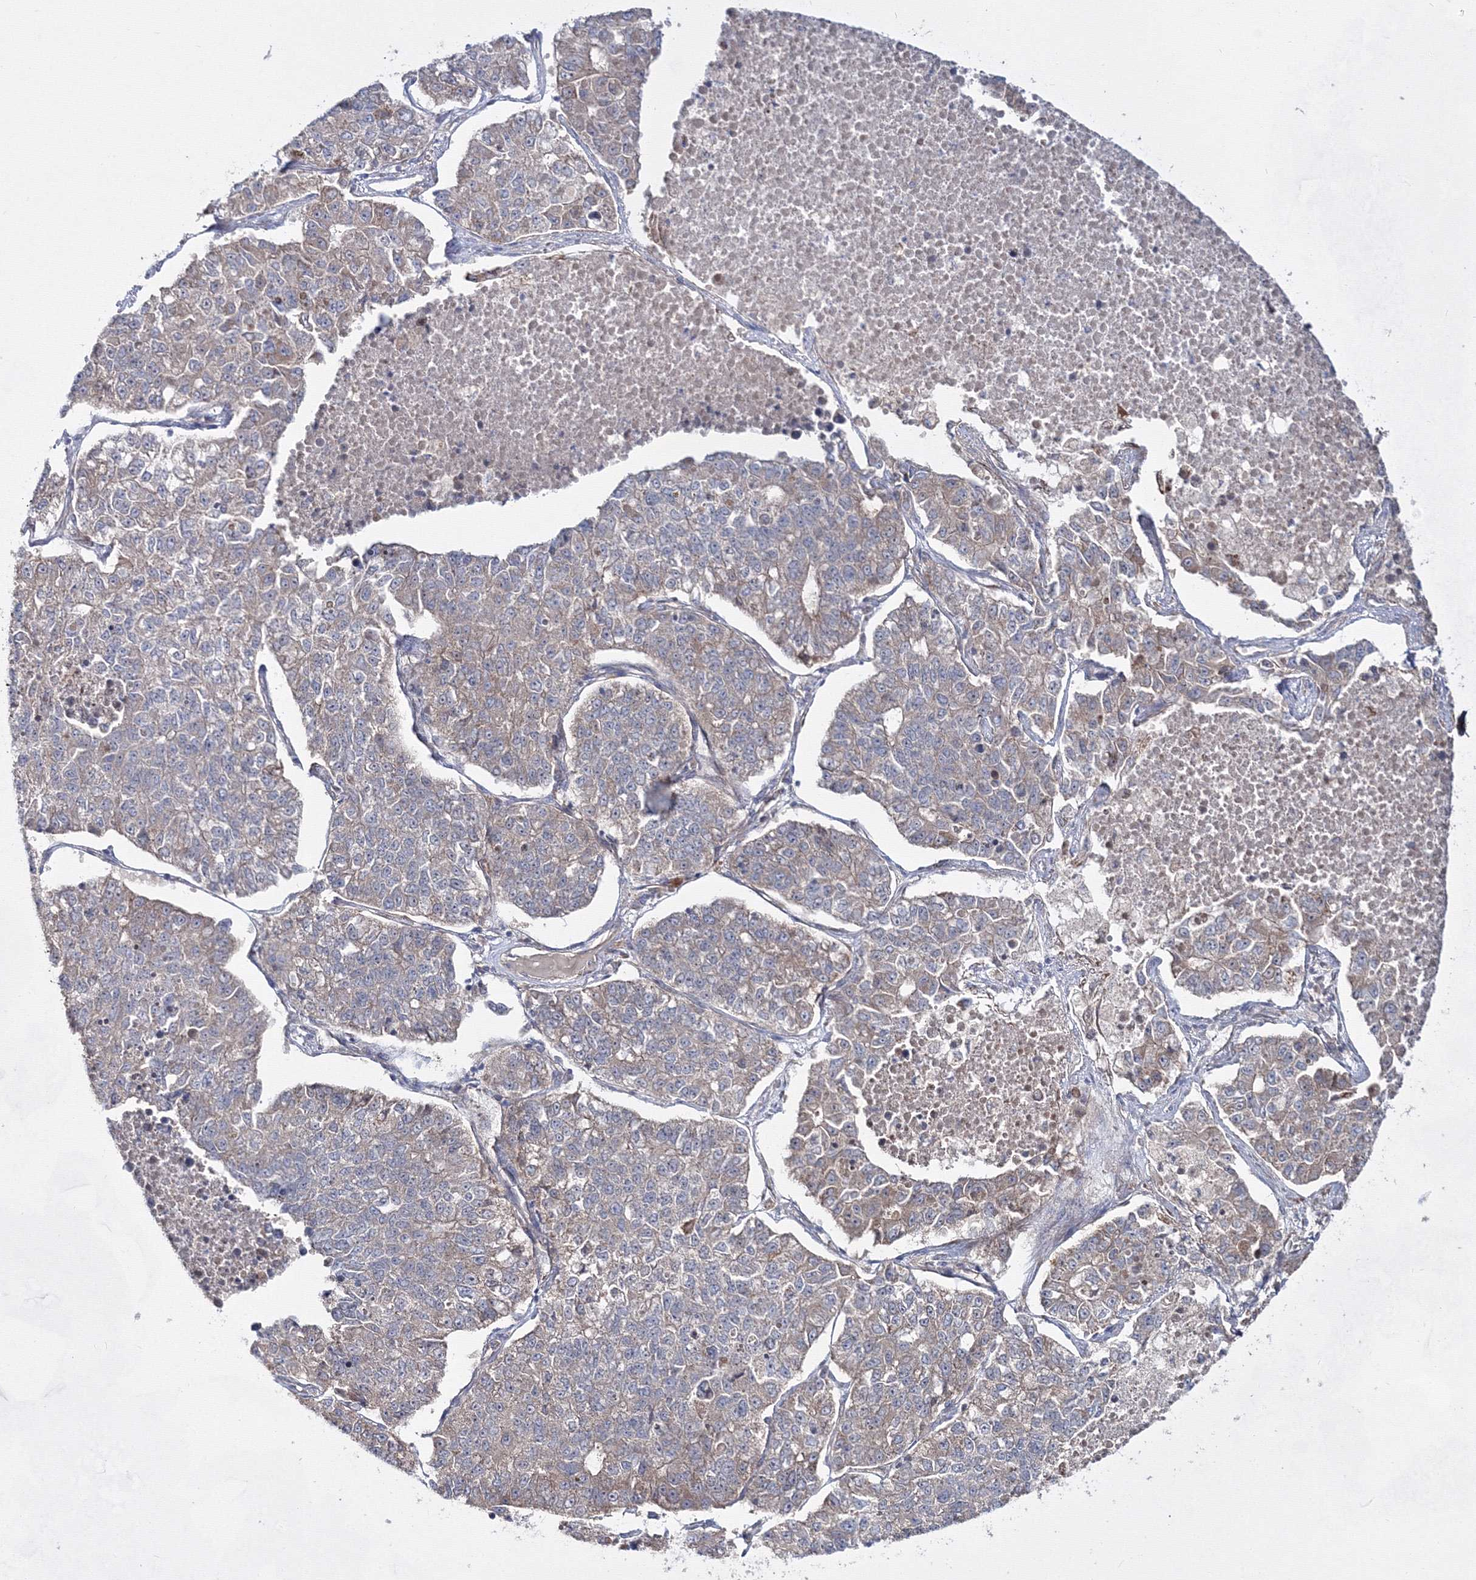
{"staining": {"intensity": "weak", "quantity": "25%-75%", "location": "cytoplasmic/membranous"}, "tissue": "lung cancer", "cell_type": "Tumor cells", "image_type": "cancer", "snomed": [{"axis": "morphology", "description": "Adenocarcinoma, NOS"}, {"axis": "topography", "description": "Lung"}], "caption": "Lung cancer stained for a protein (brown) demonstrates weak cytoplasmic/membranous positive staining in approximately 25%-75% of tumor cells.", "gene": "EXOC6", "patient": {"sex": "male", "age": 49}}